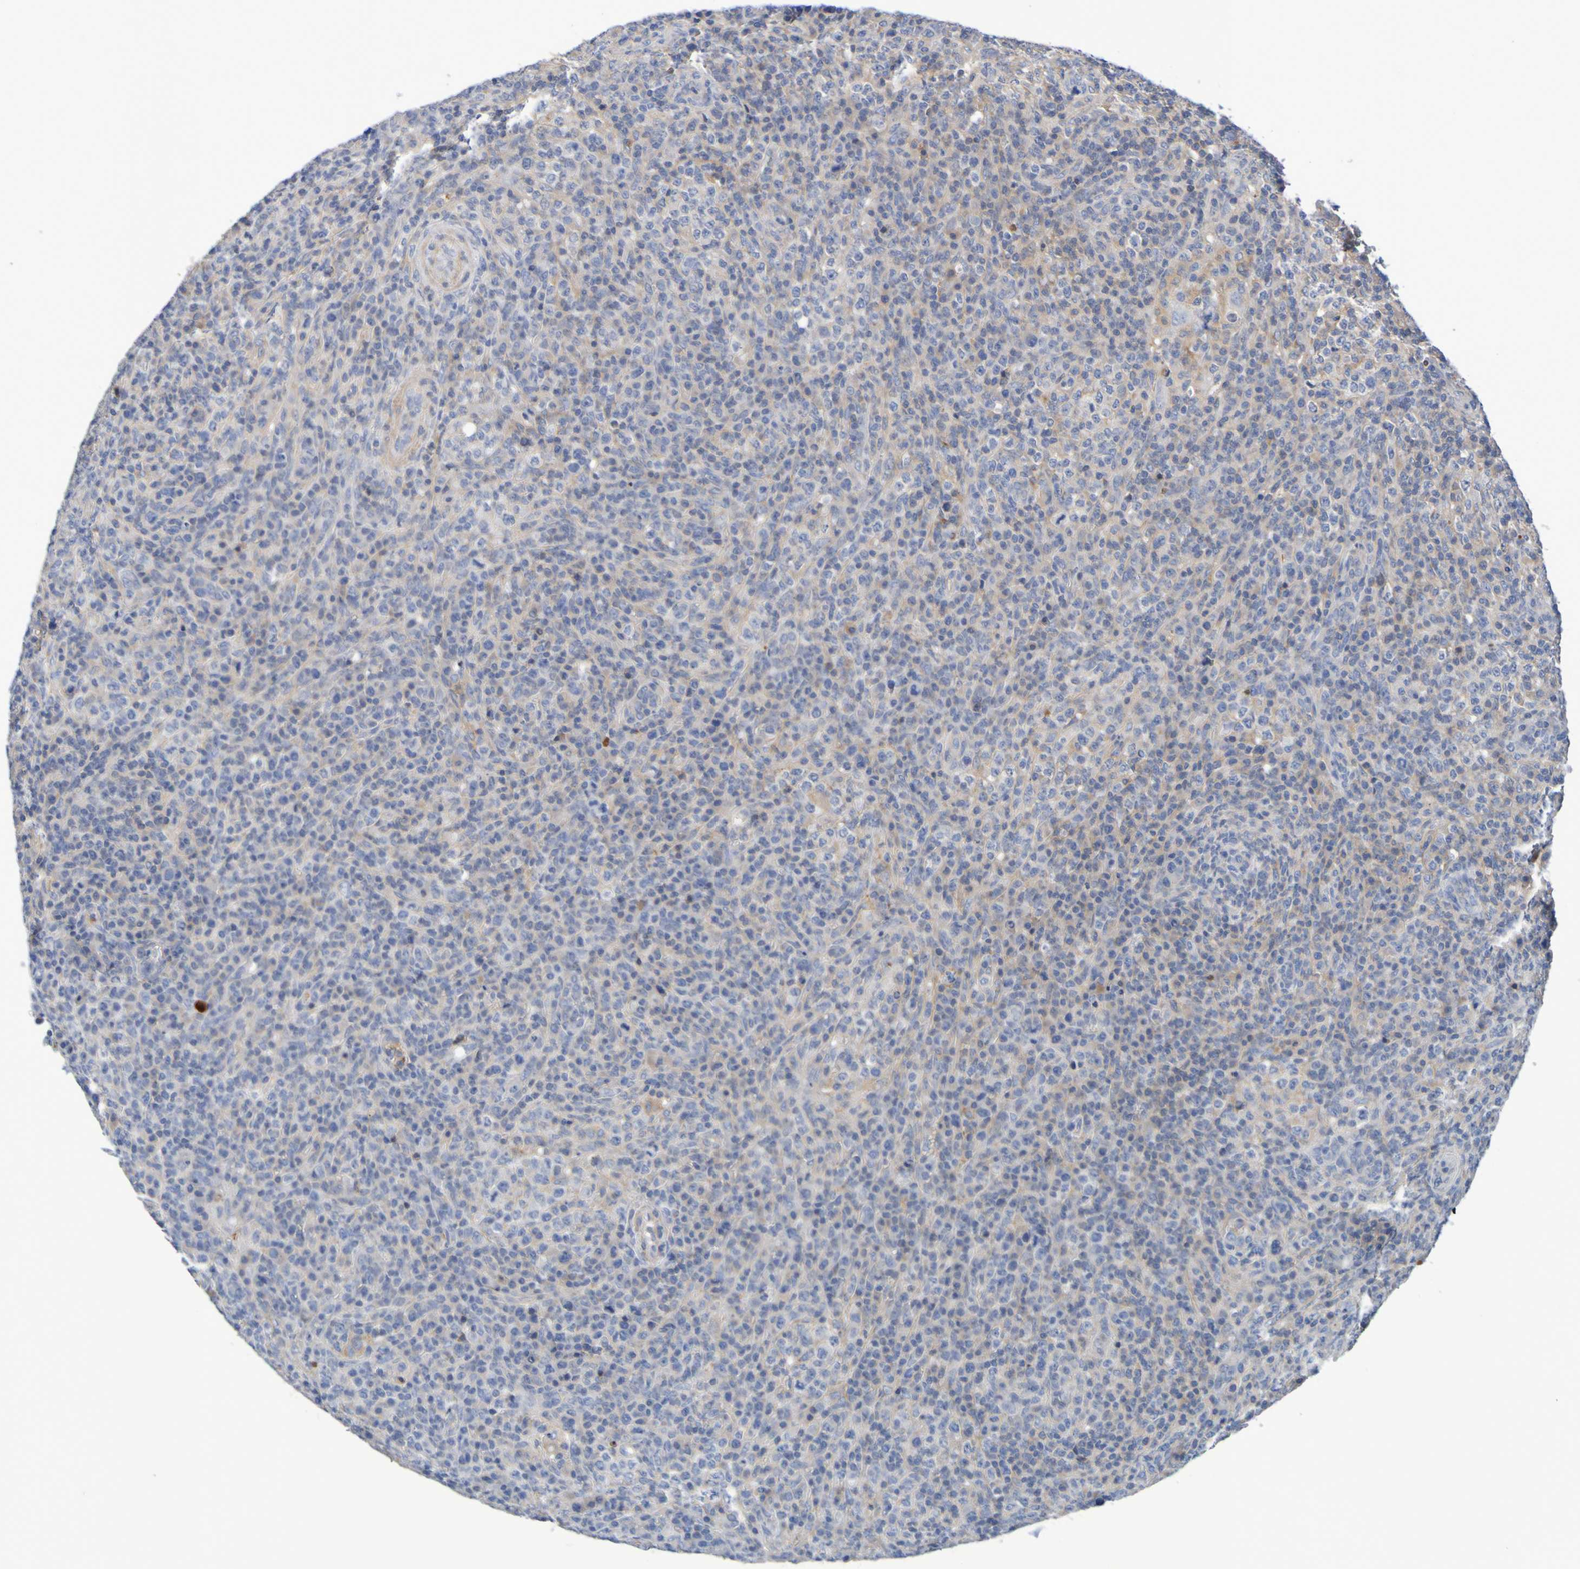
{"staining": {"intensity": "weak", "quantity": "<25%", "location": "cytoplasmic/membranous"}, "tissue": "lymphoma", "cell_type": "Tumor cells", "image_type": "cancer", "snomed": [{"axis": "morphology", "description": "Malignant lymphoma, non-Hodgkin's type, High grade"}, {"axis": "topography", "description": "Lymph node"}], "caption": "The histopathology image demonstrates no staining of tumor cells in high-grade malignant lymphoma, non-Hodgkin's type.", "gene": "GAB3", "patient": {"sex": "female", "age": 76}}